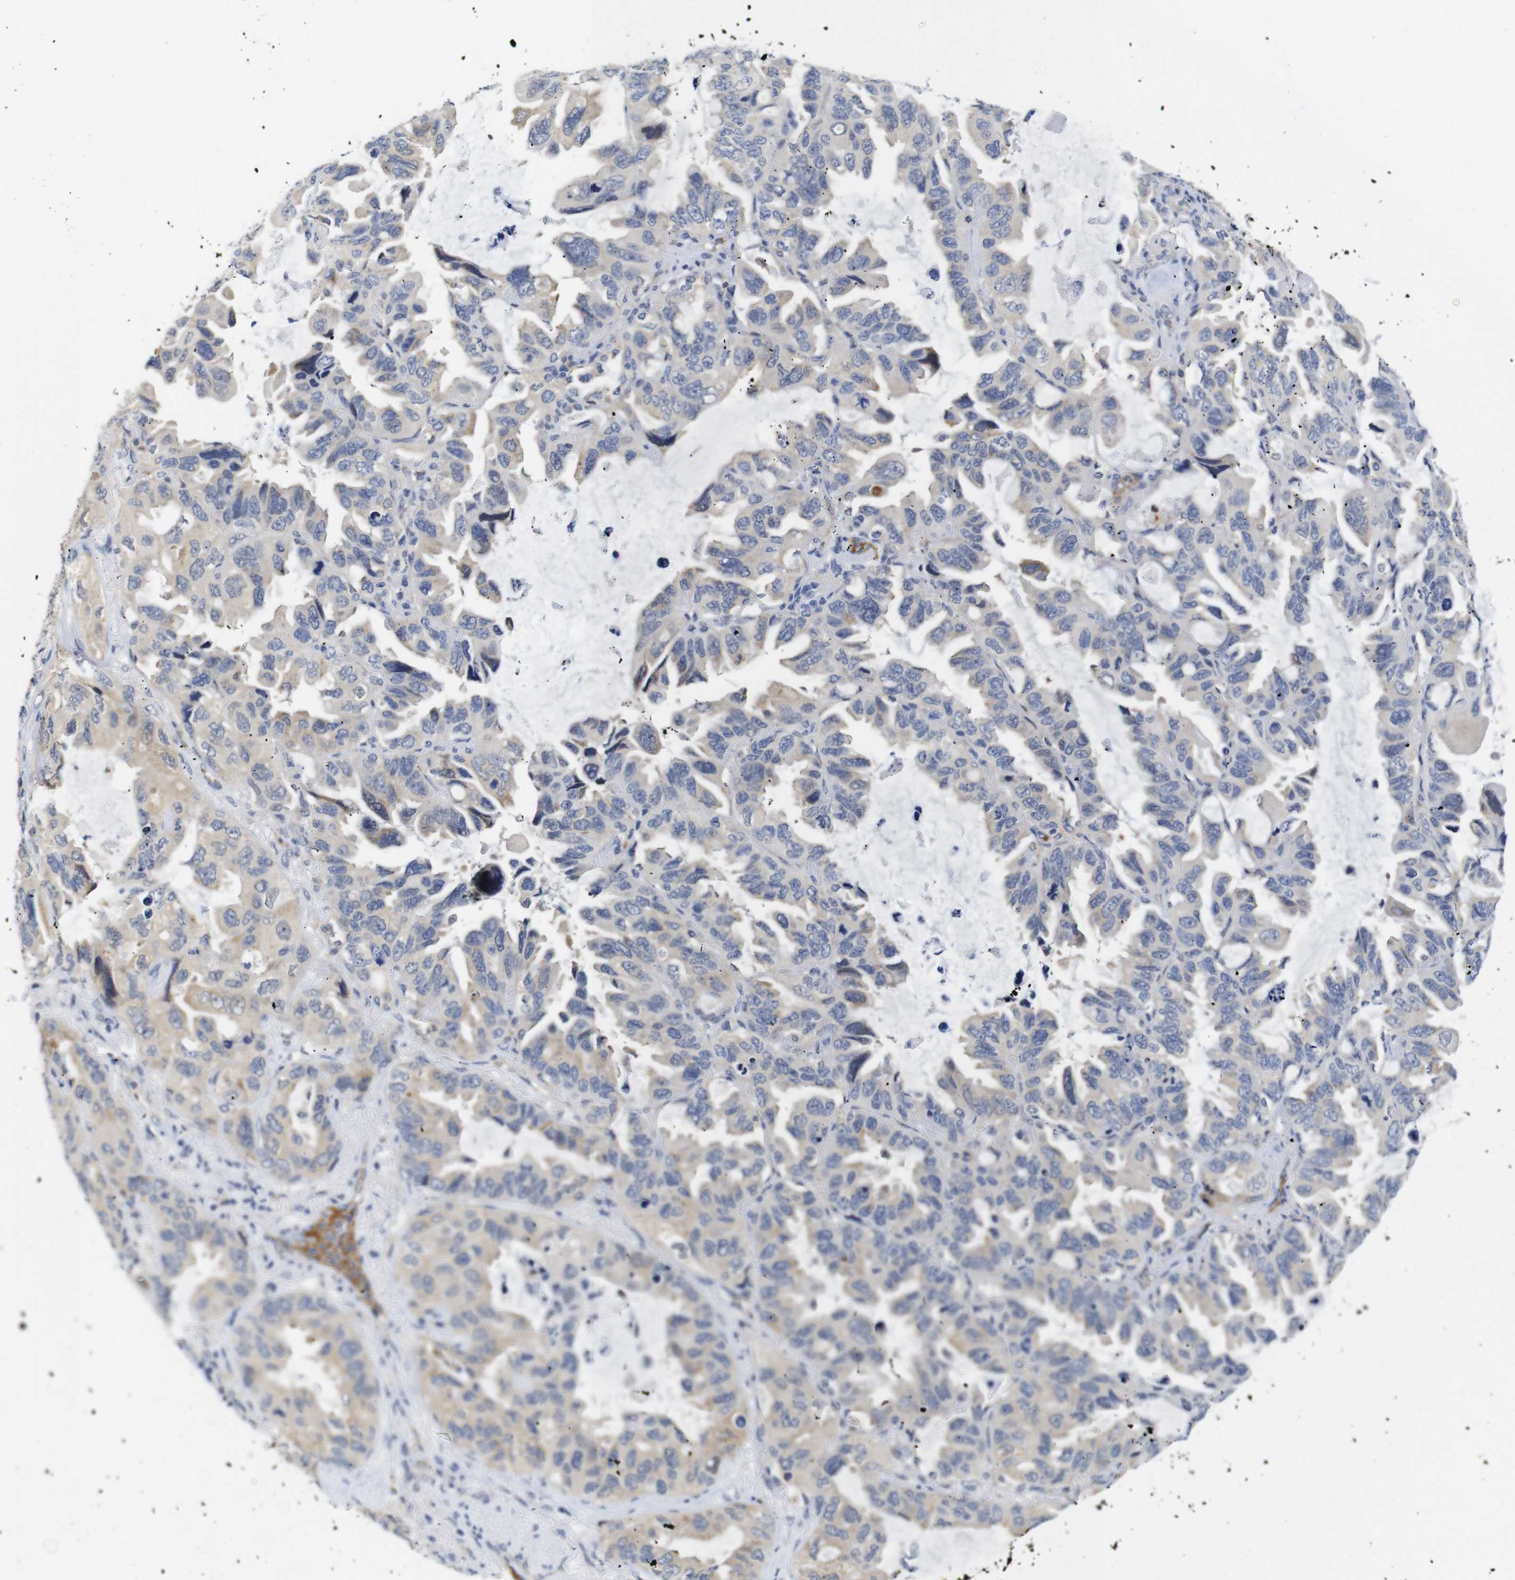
{"staining": {"intensity": "weak", "quantity": "<25%", "location": "cytoplasmic/membranous"}, "tissue": "lung cancer", "cell_type": "Tumor cells", "image_type": "cancer", "snomed": [{"axis": "morphology", "description": "Squamous cell carcinoma, NOS"}, {"axis": "topography", "description": "Lung"}], "caption": "A high-resolution photomicrograph shows immunohistochemistry (IHC) staining of lung cancer, which demonstrates no significant expression in tumor cells.", "gene": "FURIN", "patient": {"sex": "female", "age": 73}}